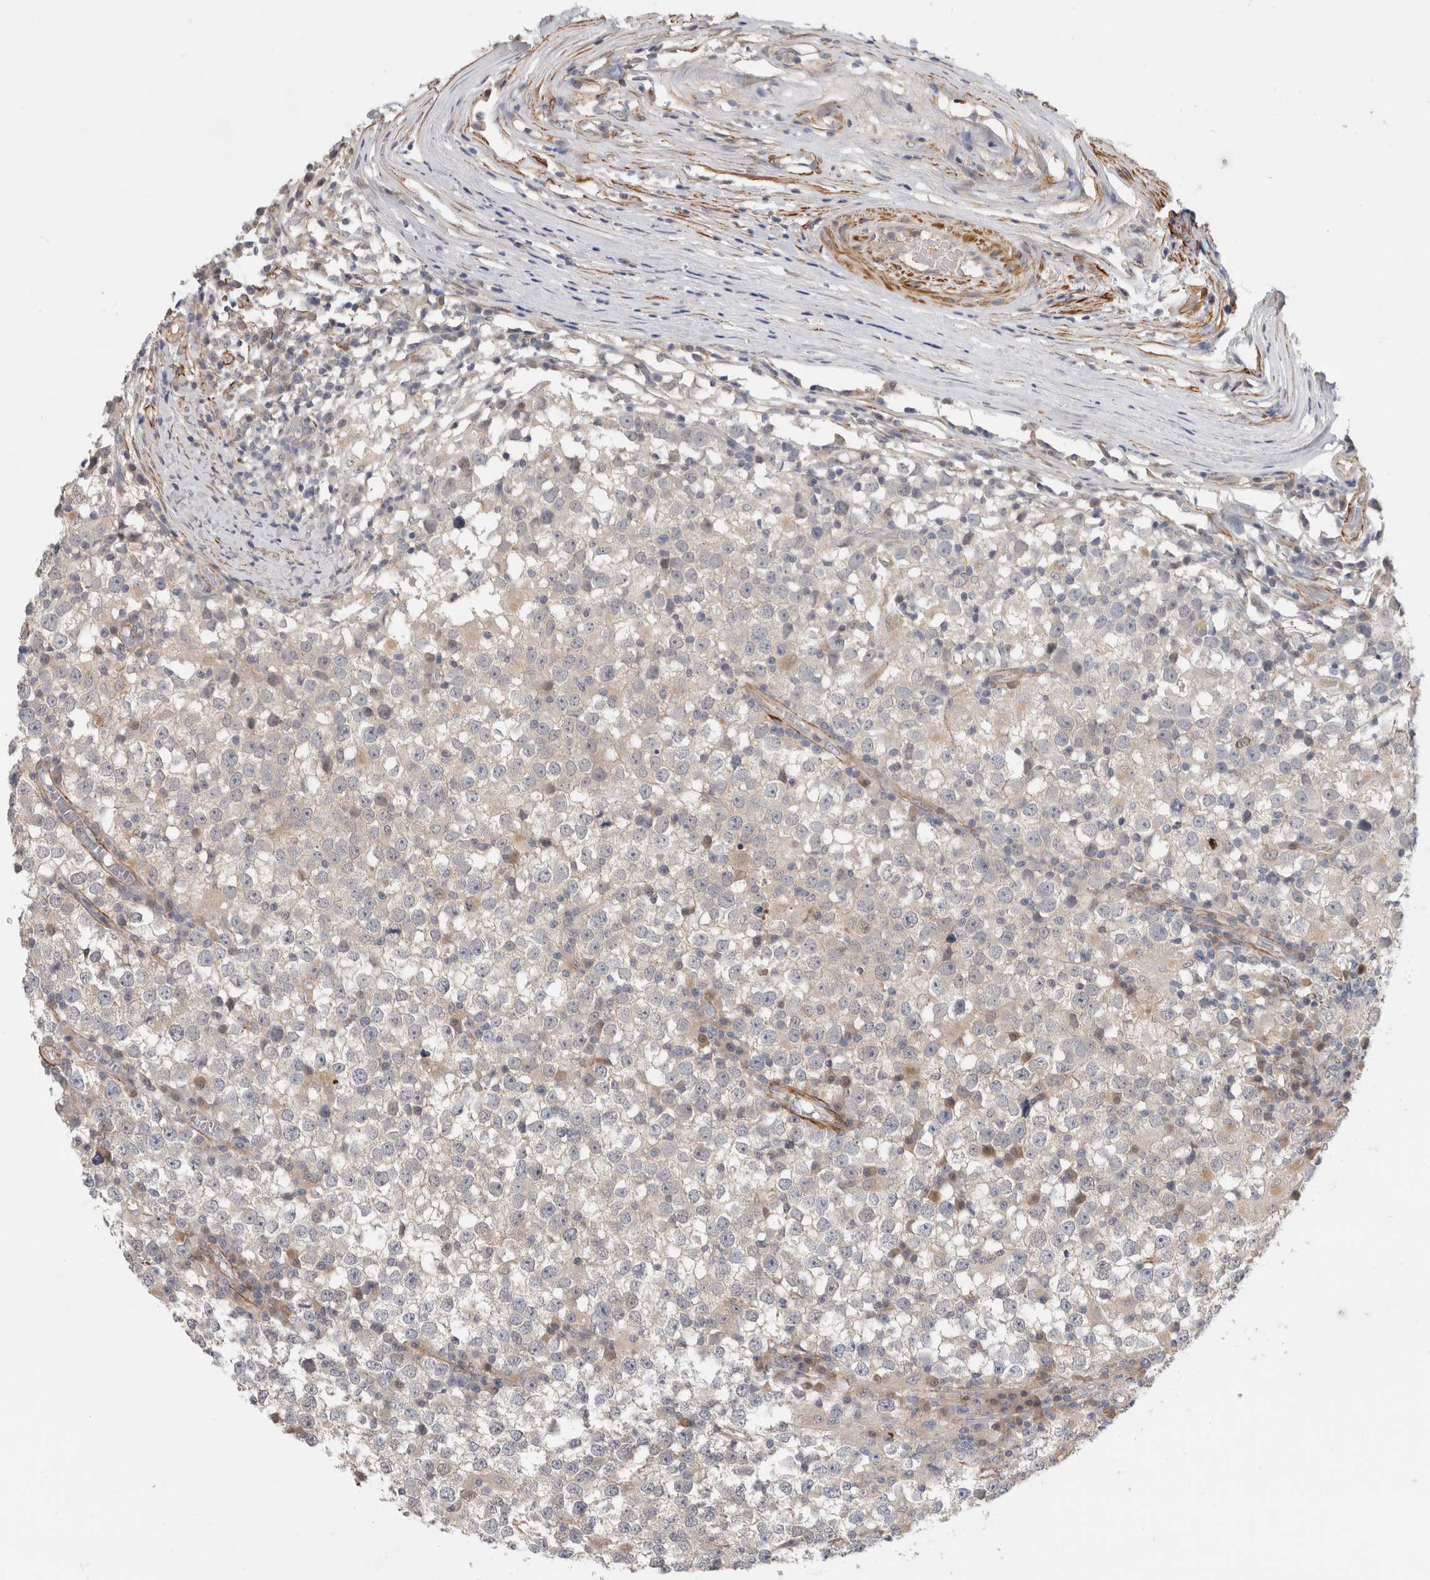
{"staining": {"intensity": "negative", "quantity": "none", "location": "none"}, "tissue": "testis cancer", "cell_type": "Tumor cells", "image_type": "cancer", "snomed": [{"axis": "morphology", "description": "Seminoma, NOS"}, {"axis": "topography", "description": "Testis"}], "caption": "Immunohistochemistry of testis cancer (seminoma) reveals no expression in tumor cells.", "gene": "PGM1", "patient": {"sex": "male", "age": 65}}